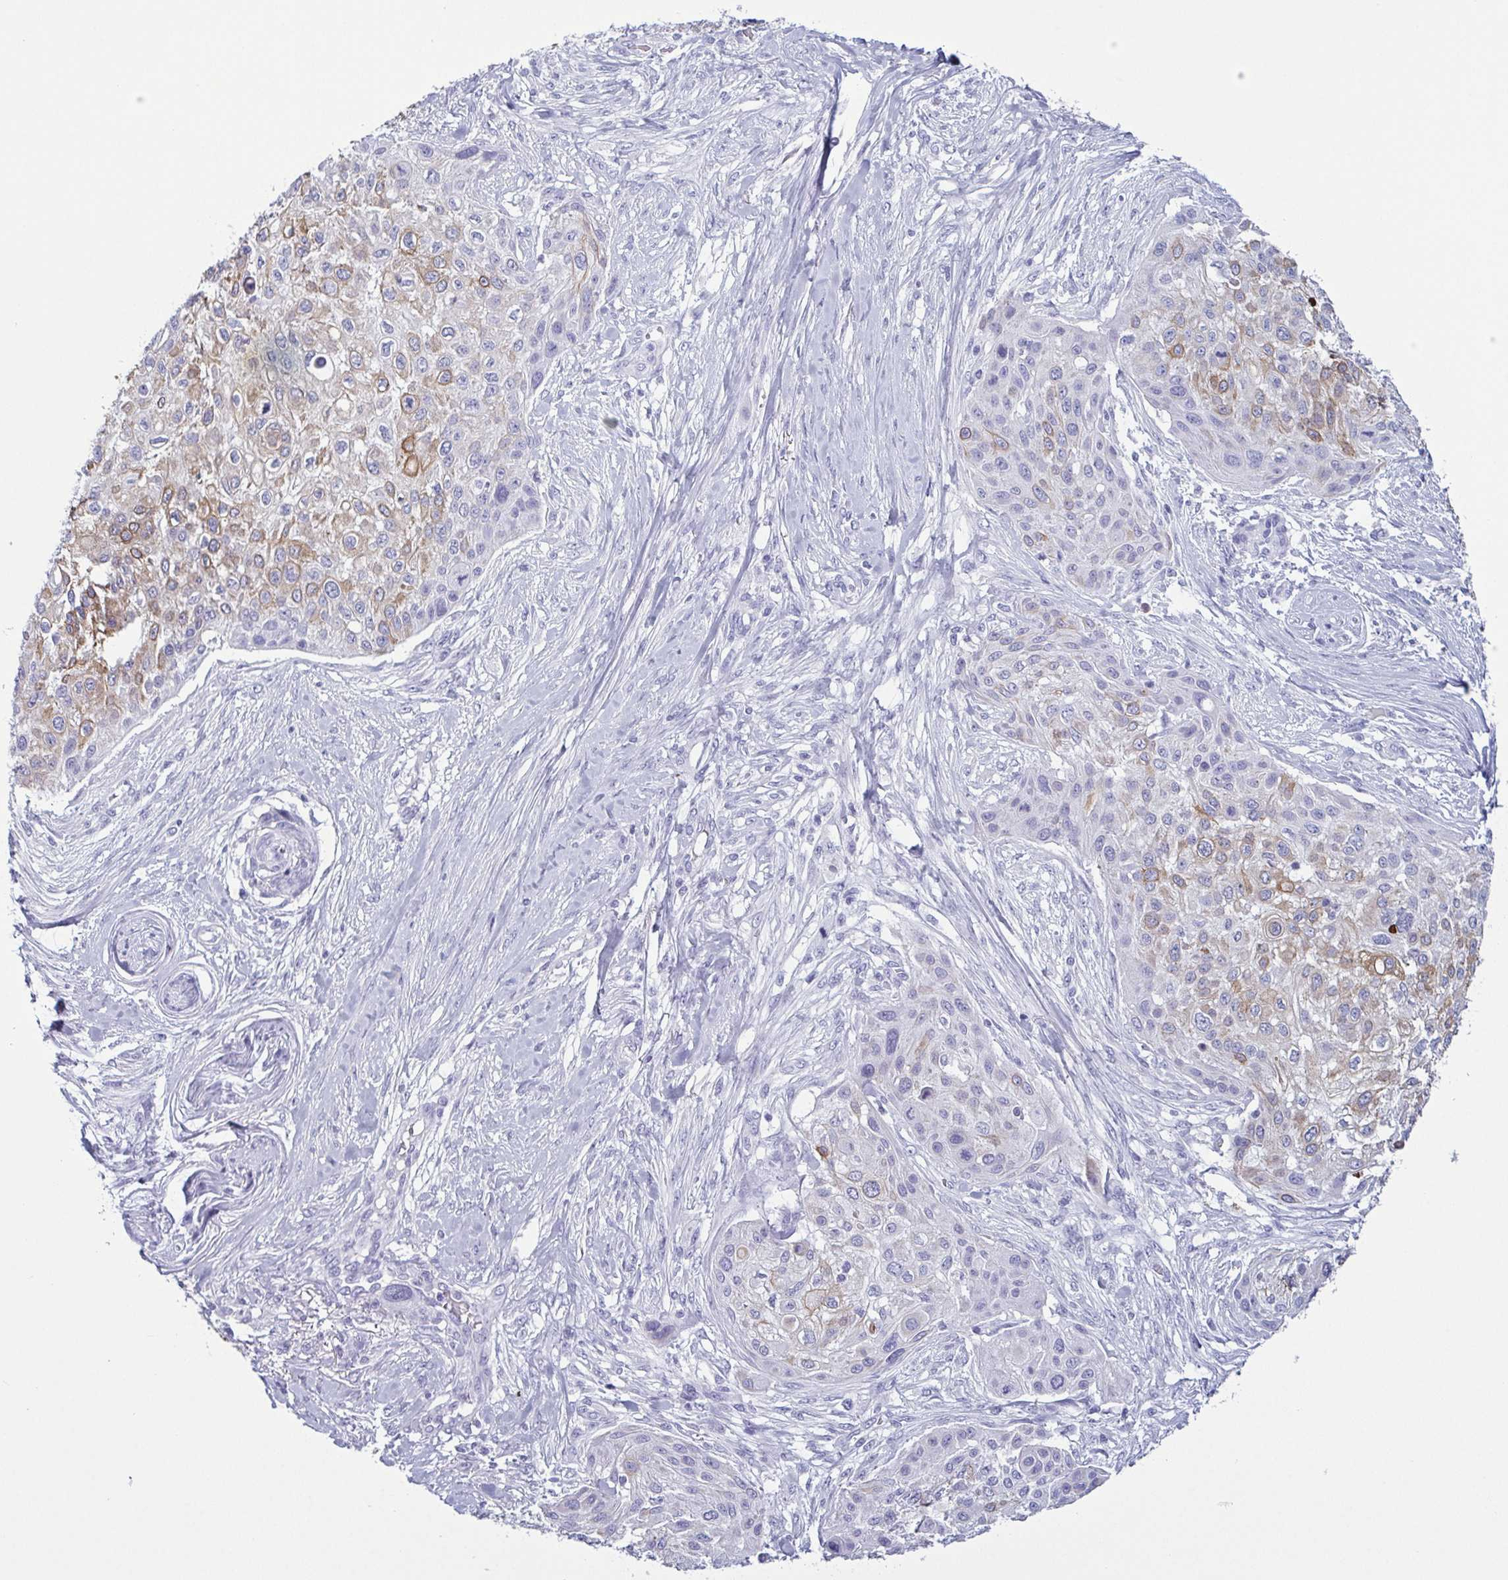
{"staining": {"intensity": "weak", "quantity": "<25%", "location": "cytoplasmic/membranous"}, "tissue": "skin cancer", "cell_type": "Tumor cells", "image_type": "cancer", "snomed": [{"axis": "morphology", "description": "Squamous cell carcinoma, NOS"}, {"axis": "topography", "description": "Skin"}], "caption": "Skin squamous cell carcinoma was stained to show a protein in brown. There is no significant staining in tumor cells. (Immunohistochemistry (ihc), brightfield microscopy, high magnification).", "gene": "KRT10", "patient": {"sex": "female", "age": 87}}